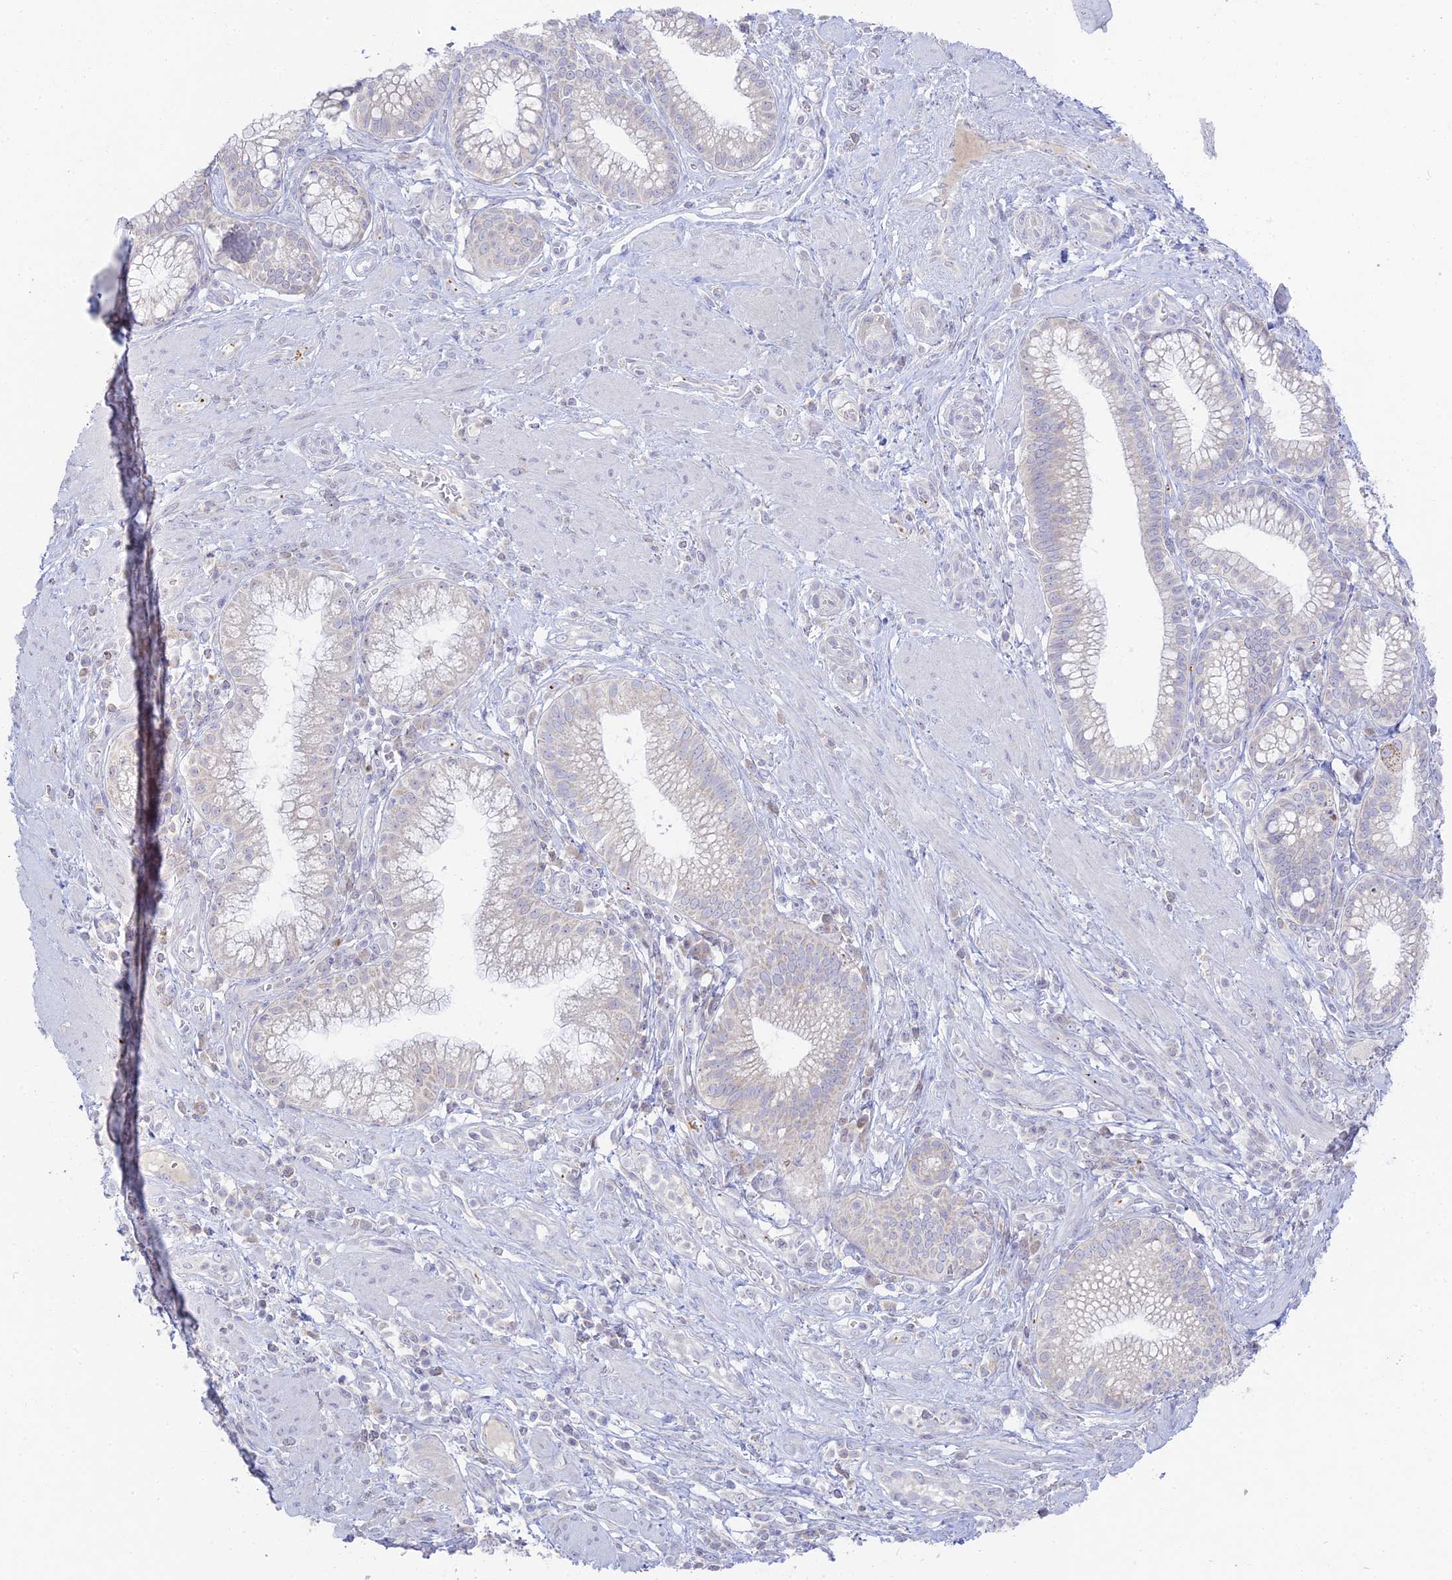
{"staining": {"intensity": "negative", "quantity": "none", "location": "none"}, "tissue": "pancreatic cancer", "cell_type": "Tumor cells", "image_type": "cancer", "snomed": [{"axis": "morphology", "description": "Adenocarcinoma, NOS"}, {"axis": "topography", "description": "Pancreas"}], "caption": "Tumor cells show no significant staining in pancreatic adenocarcinoma.", "gene": "TMEM40", "patient": {"sex": "male", "age": 72}}